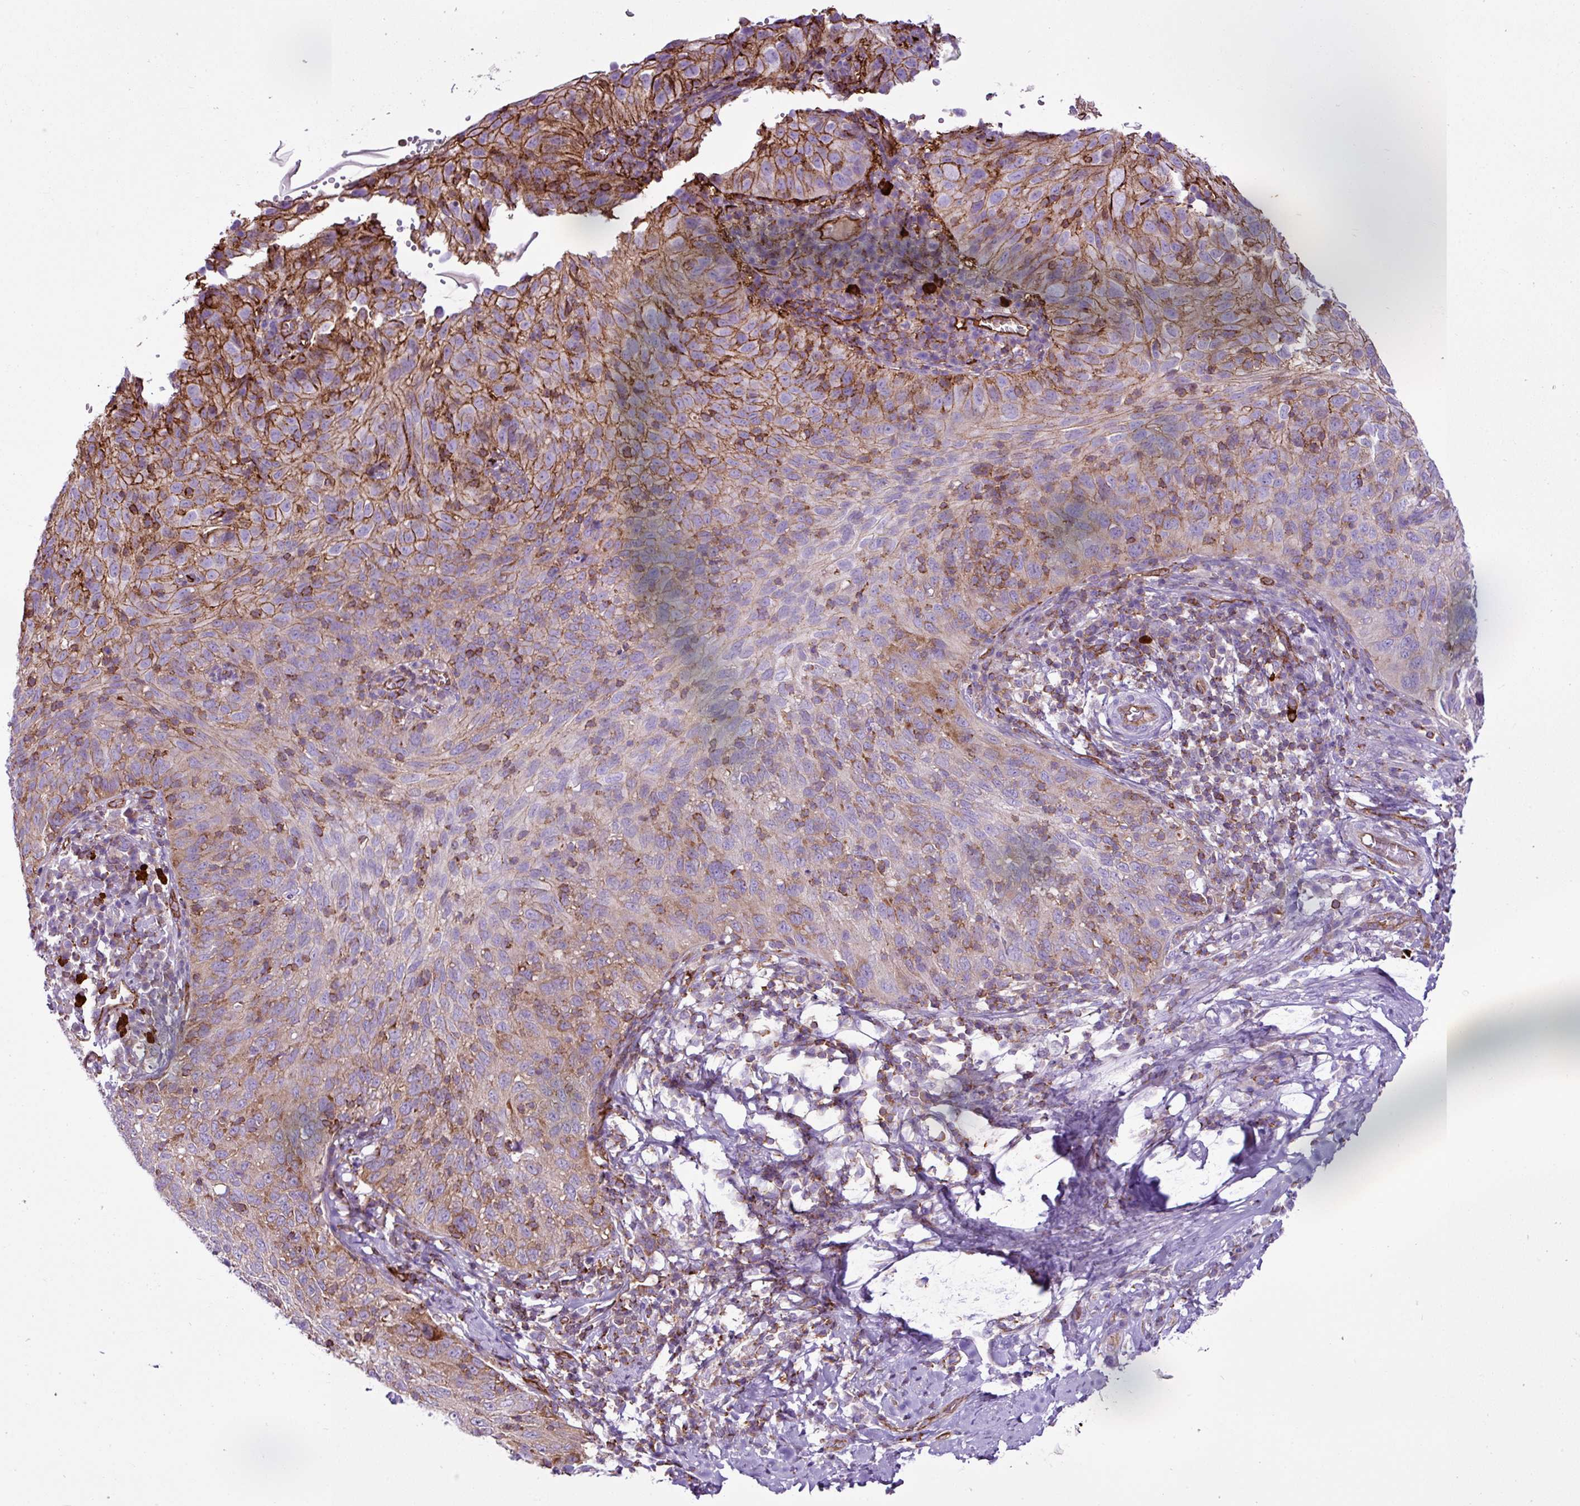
{"staining": {"intensity": "moderate", "quantity": "25%-75%", "location": "cytoplasmic/membranous"}, "tissue": "cervical cancer", "cell_type": "Tumor cells", "image_type": "cancer", "snomed": [{"axis": "morphology", "description": "Squamous cell carcinoma, NOS"}, {"axis": "topography", "description": "Cervix"}], "caption": "Human cervical cancer stained for a protein (brown) shows moderate cytoplasmic/membranous positive positivity in about 25%-75% of tumor cells.", "gene": "EME2", "patient": {"sex": "female", "age": 30}}